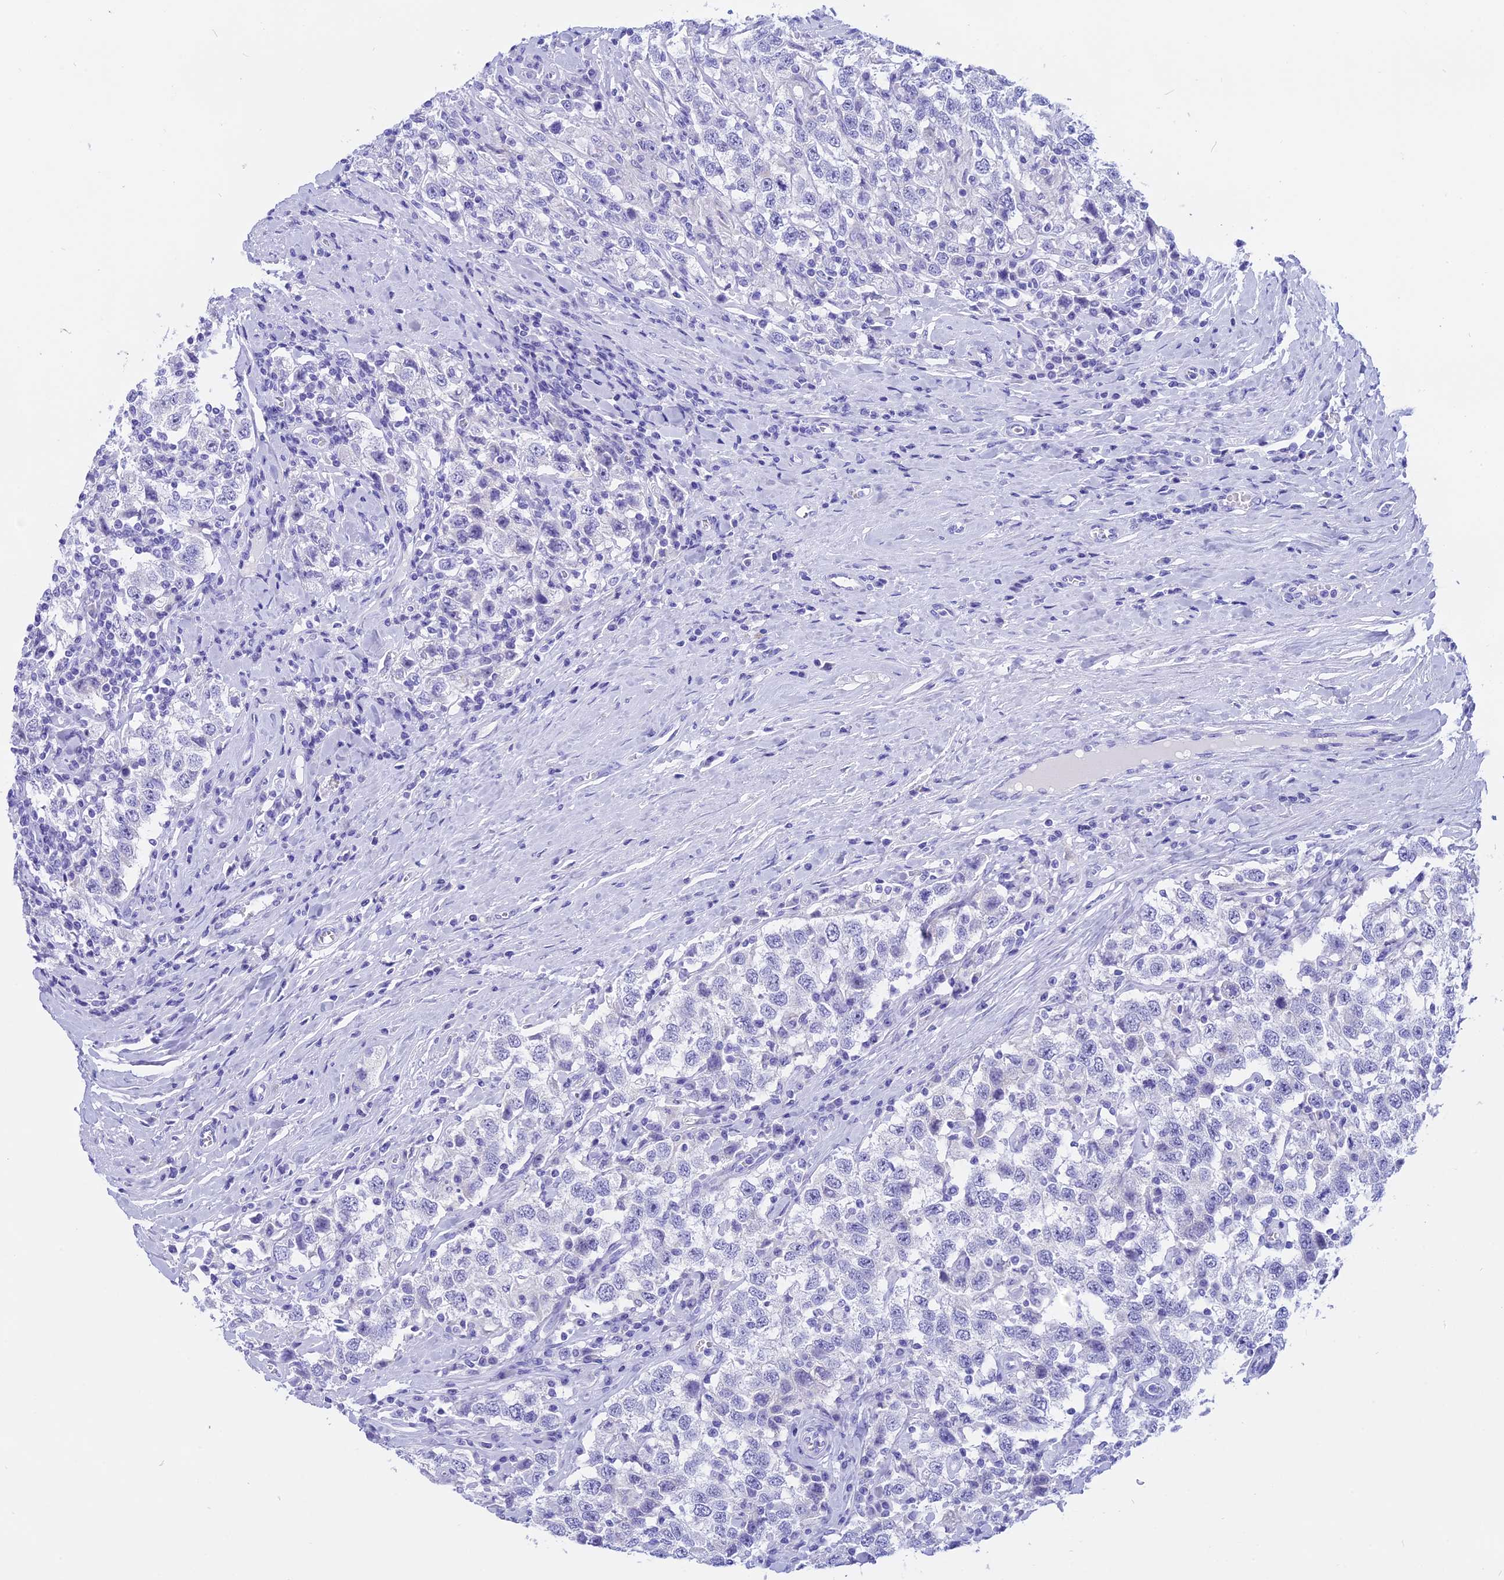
{"staining": {"intensity": "negative", "quantity": "none", "location": "none"}, "tissue": "testis cancer", "cell_type": "Tumor cells", "image_type": "cancer", "snomed": [{"axis": "morphology", "description": "Seminoma, NOS"}, {"axis": "topography", "description": "Testis"}], "caption": "Tumor cells are negative for protein expression in human testis cancer.", "gene": "ISCA1", "patient": {"sex": "male", "age": 41}}